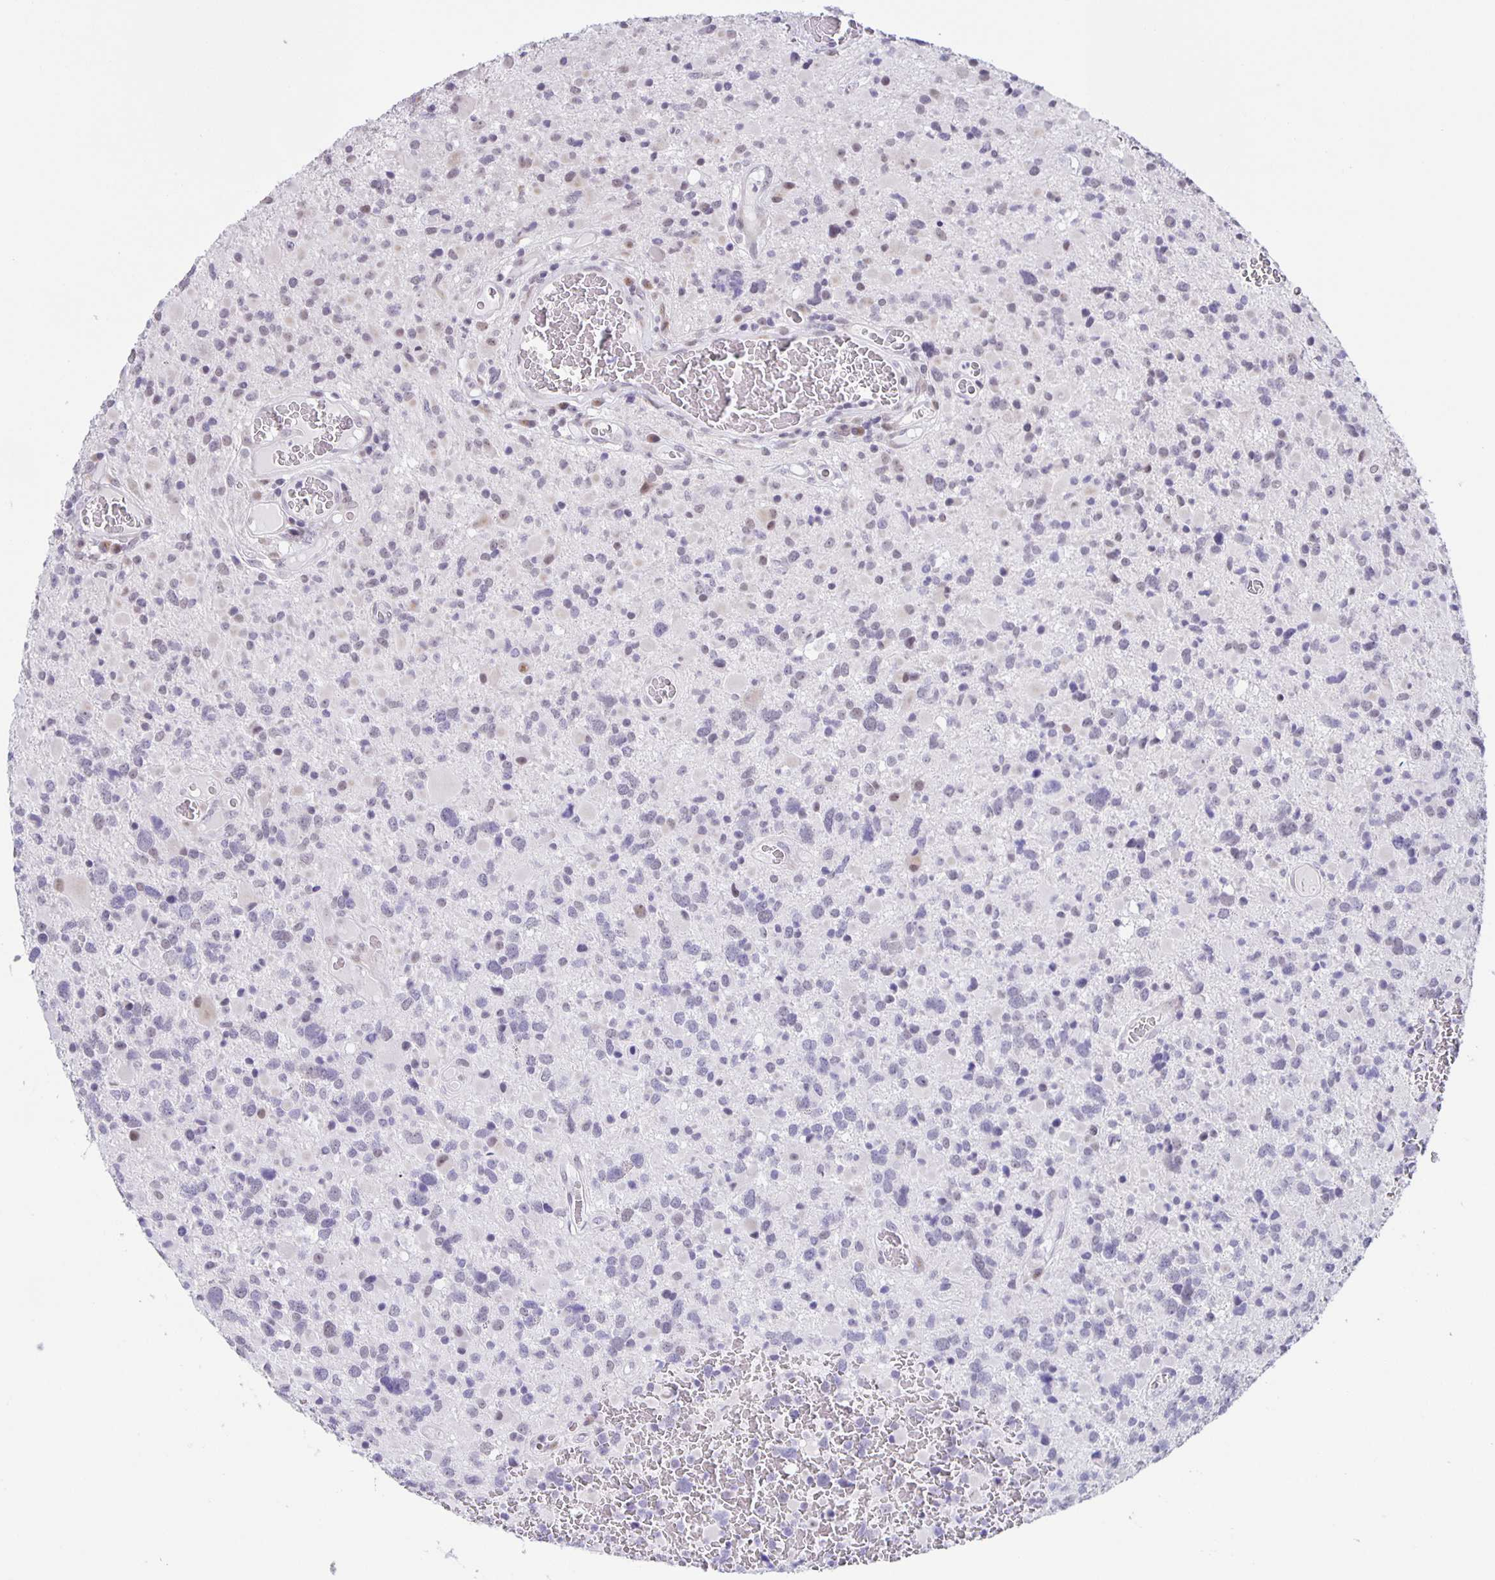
{"staining": {"intensity": "negative", "quantity": "none", "location": "none"}, "tissue": "glioma", "cell_type": "Tumor cells", "image_type": "cancer", "snomed": [{"axis": "morphology", "description": "Glioma, malignant, High grade"}, {"axis": "topography", "description": "Brain"}], "caption": "Photomicrograph shows no protein staining in tumor cells of glioma tissue.", "gene": "PHRF1", "patient": {"sex": "female", "age": 40}}